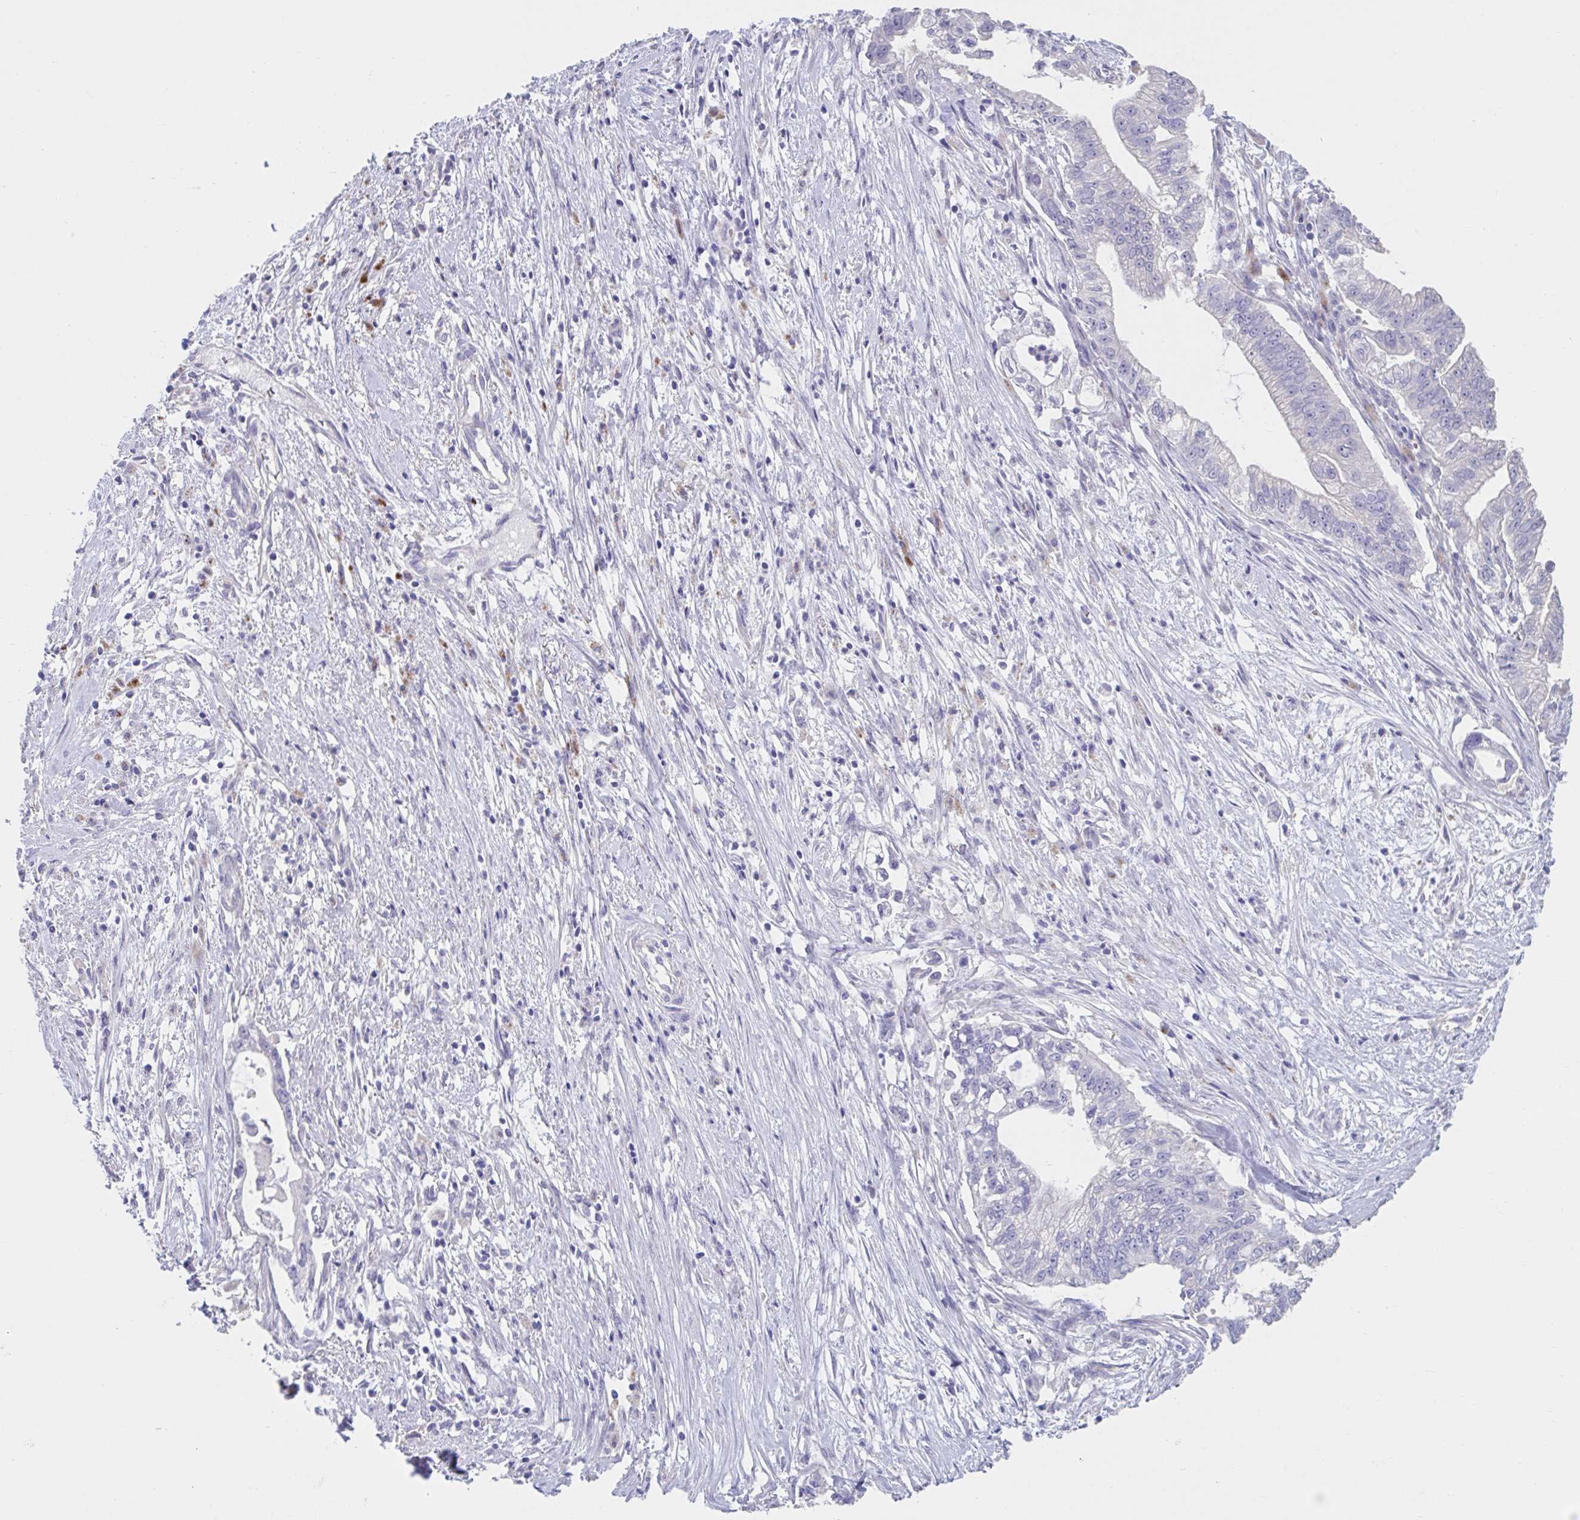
{"staining": {"intensity": "negative", "quantity": "none", "location": "none"}, "tissue": "pancreatic cancer", "cell_type": "Tumor cells", "image_type": "cancer", "snomed": [{"axis": "morphology", "description": "Adenocarcinoma, NOS"}, {"axis": "topography", "description": "Pancreas"}], "caption": "This is an immunohistochemistry micrograph of human pancreatic cancer. There is no staining in tumor cells.", "gene": "GPR162", "patient": {"sex": "male", "age": 70}}